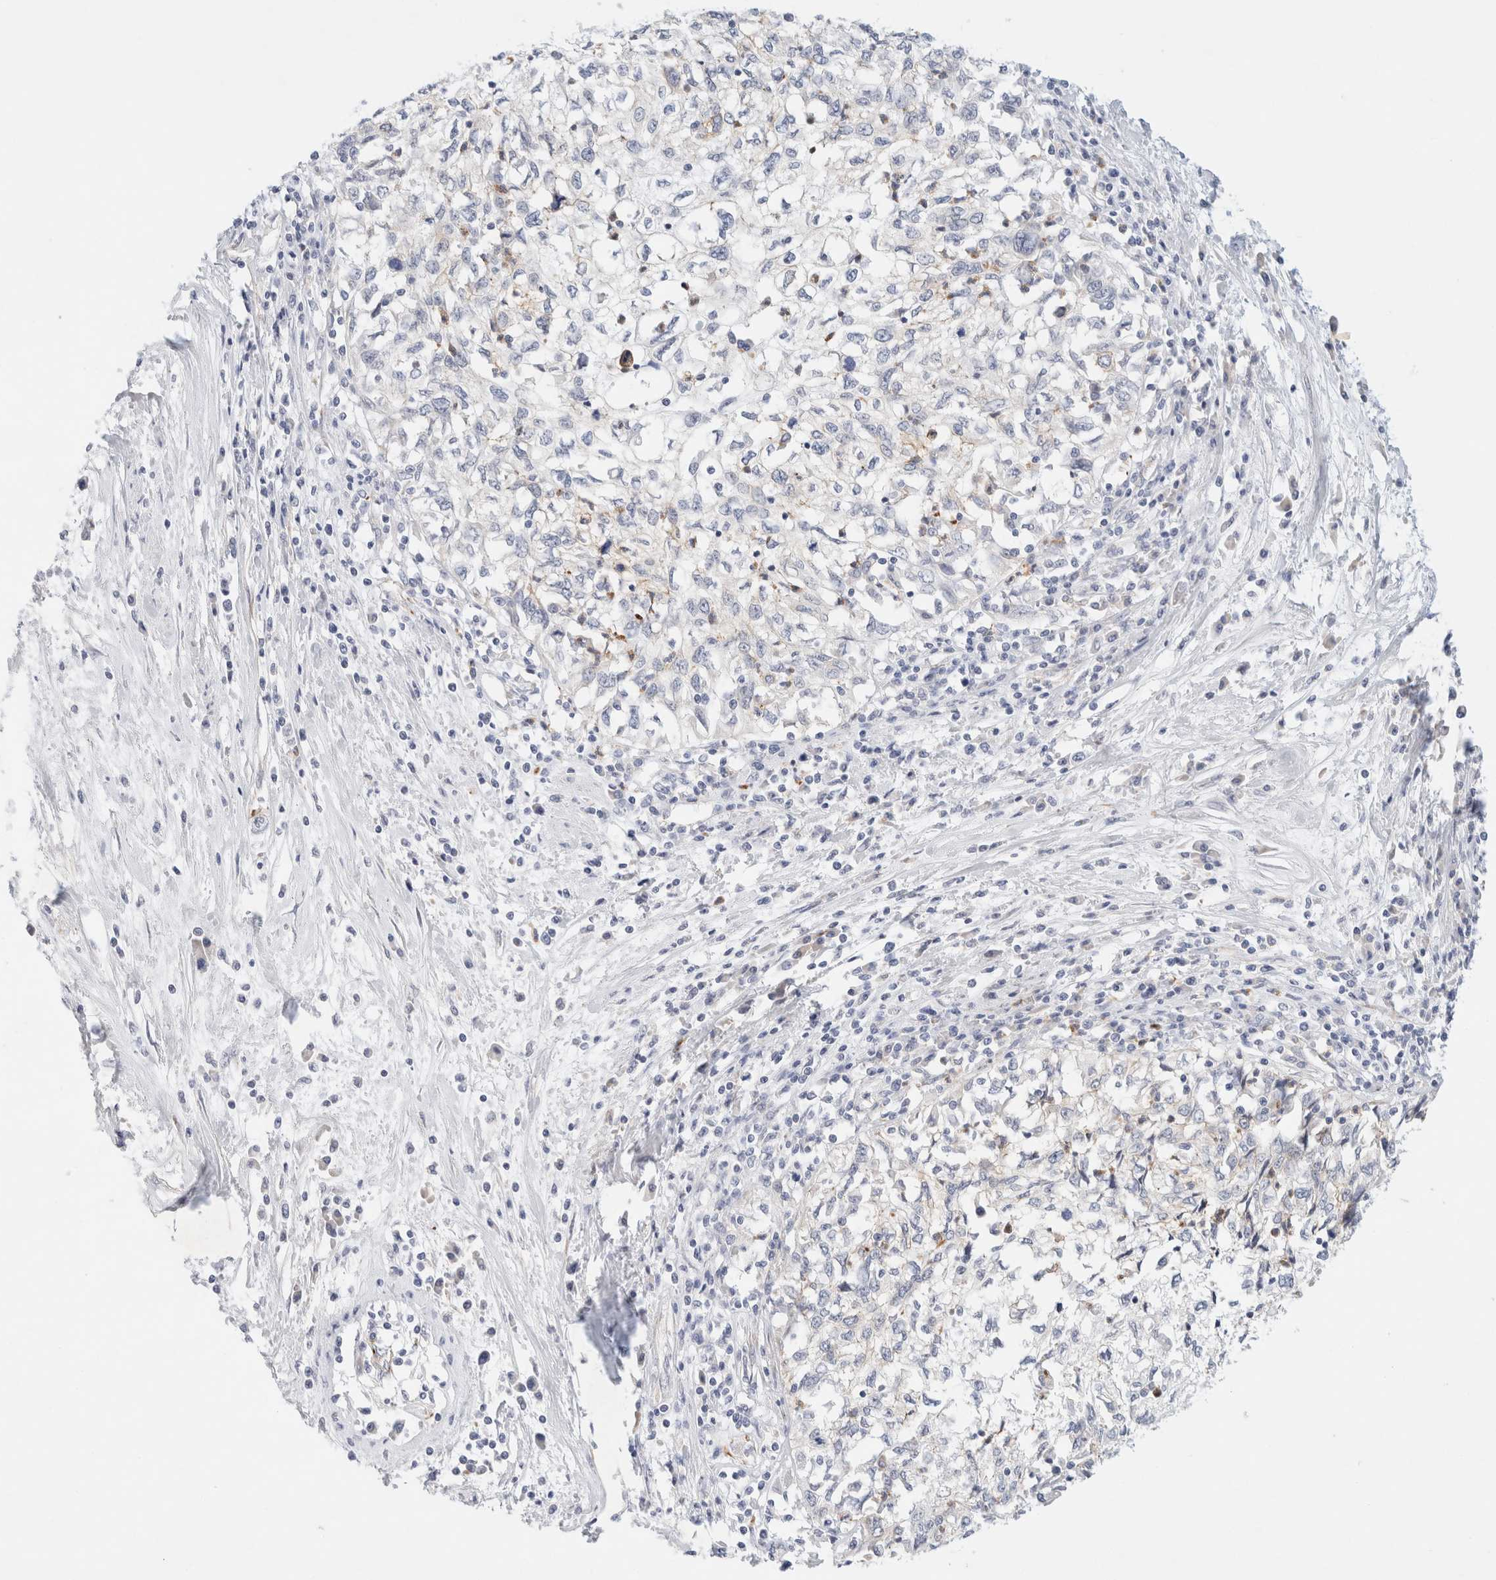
{"staining": {"intensity": "negative", "quantity": "none", "location": "none"}, "tissue": "cervical cancer", "cell_type": "Tumor cells", "image_type": "cancer", "snomed": [{"axis": "morphology", "description": "Squamous cell carcinoma, NOS"}, {"axis": "topography", "description": "Cervix"}], "caption": "Tumor cells are negative for protein expression in human cervical cancer.", "gene": "SLC25A48", "patient": {"sex": "female", "age": 57}}